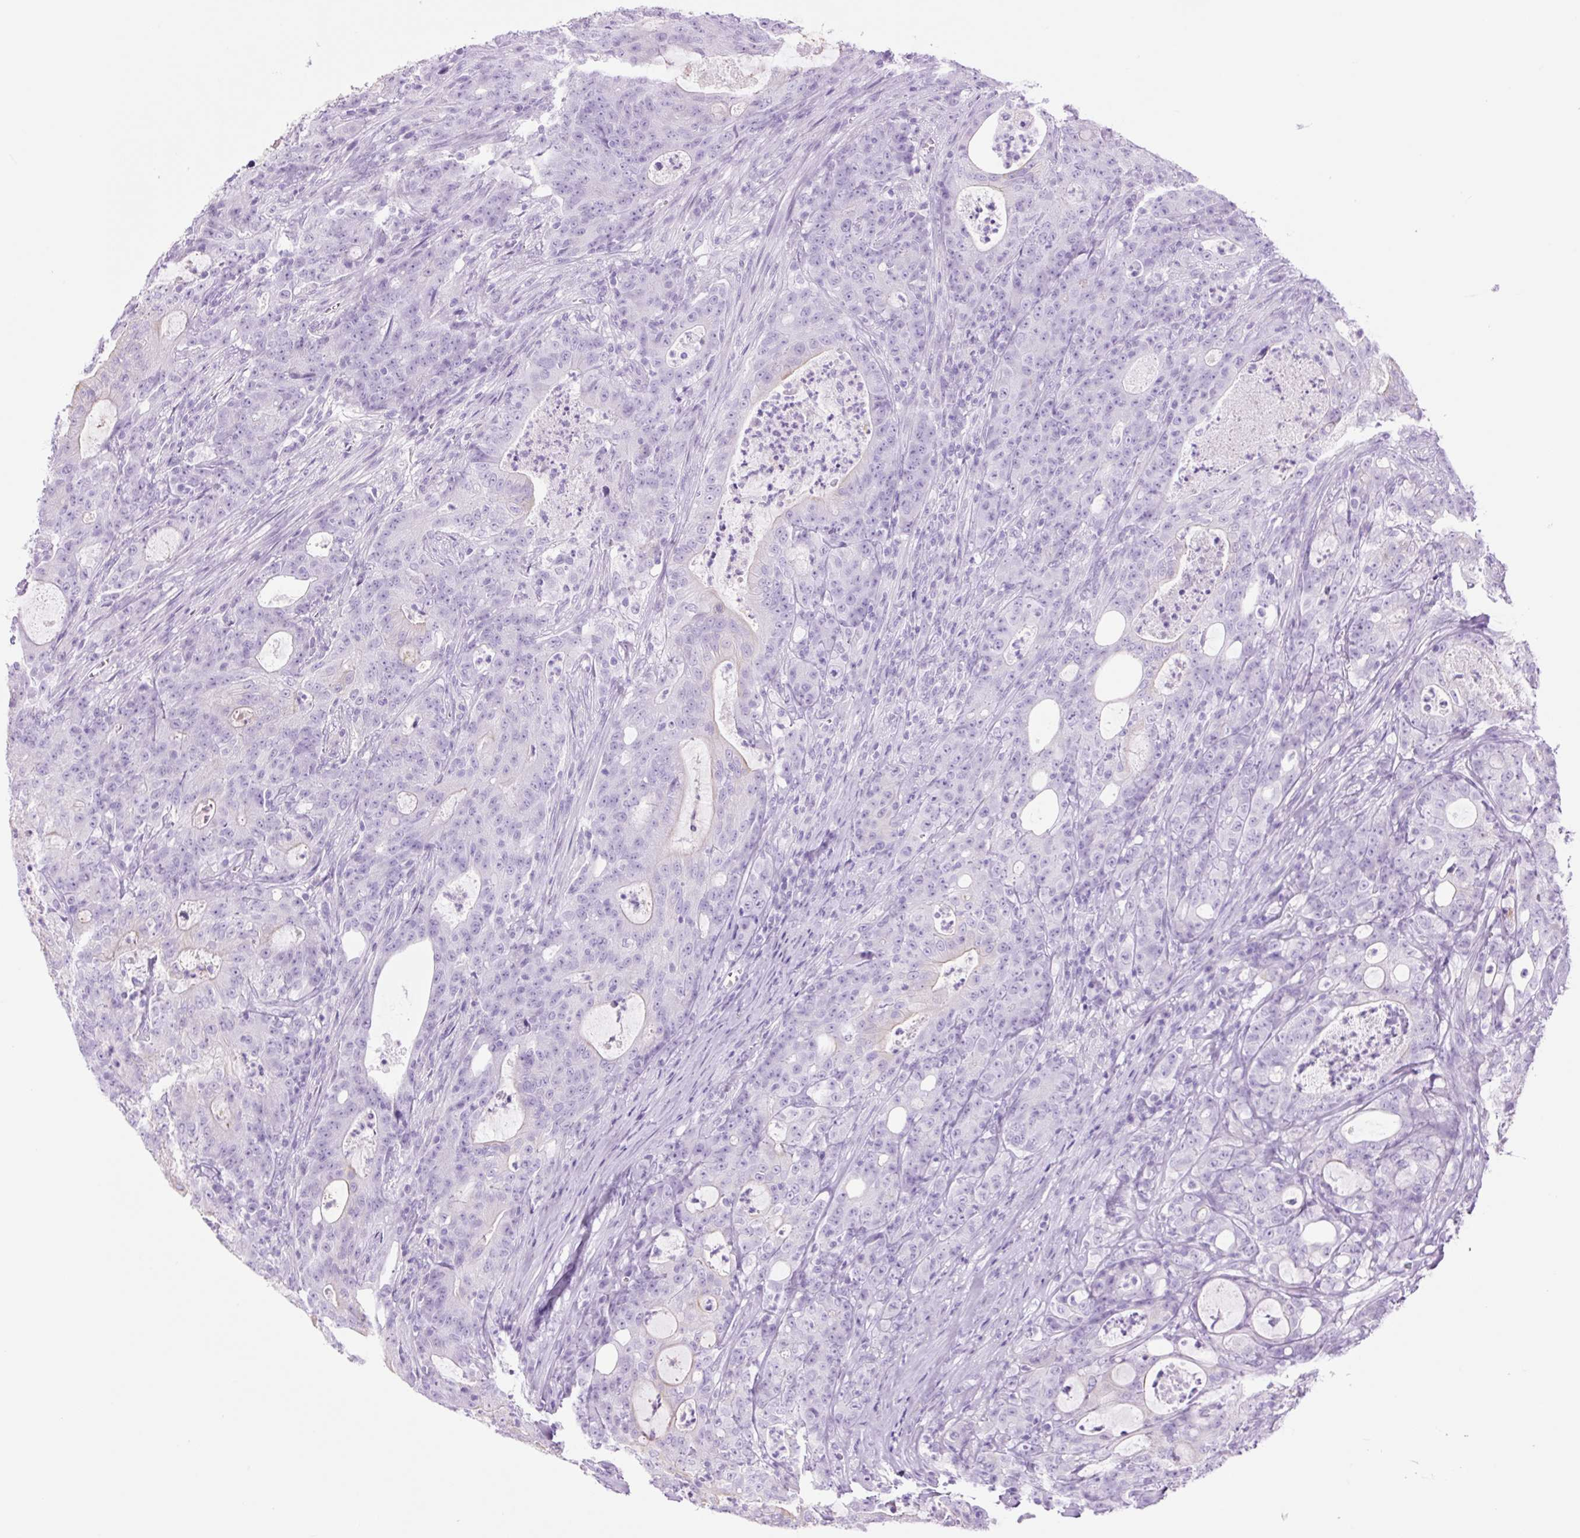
{"staining": {"intensity": "negative", "quantity": "none", "location": "none"}, "tissue": "colorectal cancer", "cell_type": "Tumor cells", "image_type": "cancer", "snomed": [{"axis": "morphology", "description": "Adenocarcinoma, NOS"}, {"axis": "topography", "description": "Colon"}], "caption": "Immunohistochemical staining of human adenocarcinoma (colorectal) demonstrates no significant positivity in tumor cells. (Immunohistochemistry (ihc), brightfield microscopy, high magnification).", "gene": "TFF2", "patient": {"sex": "male", "age": 83}}